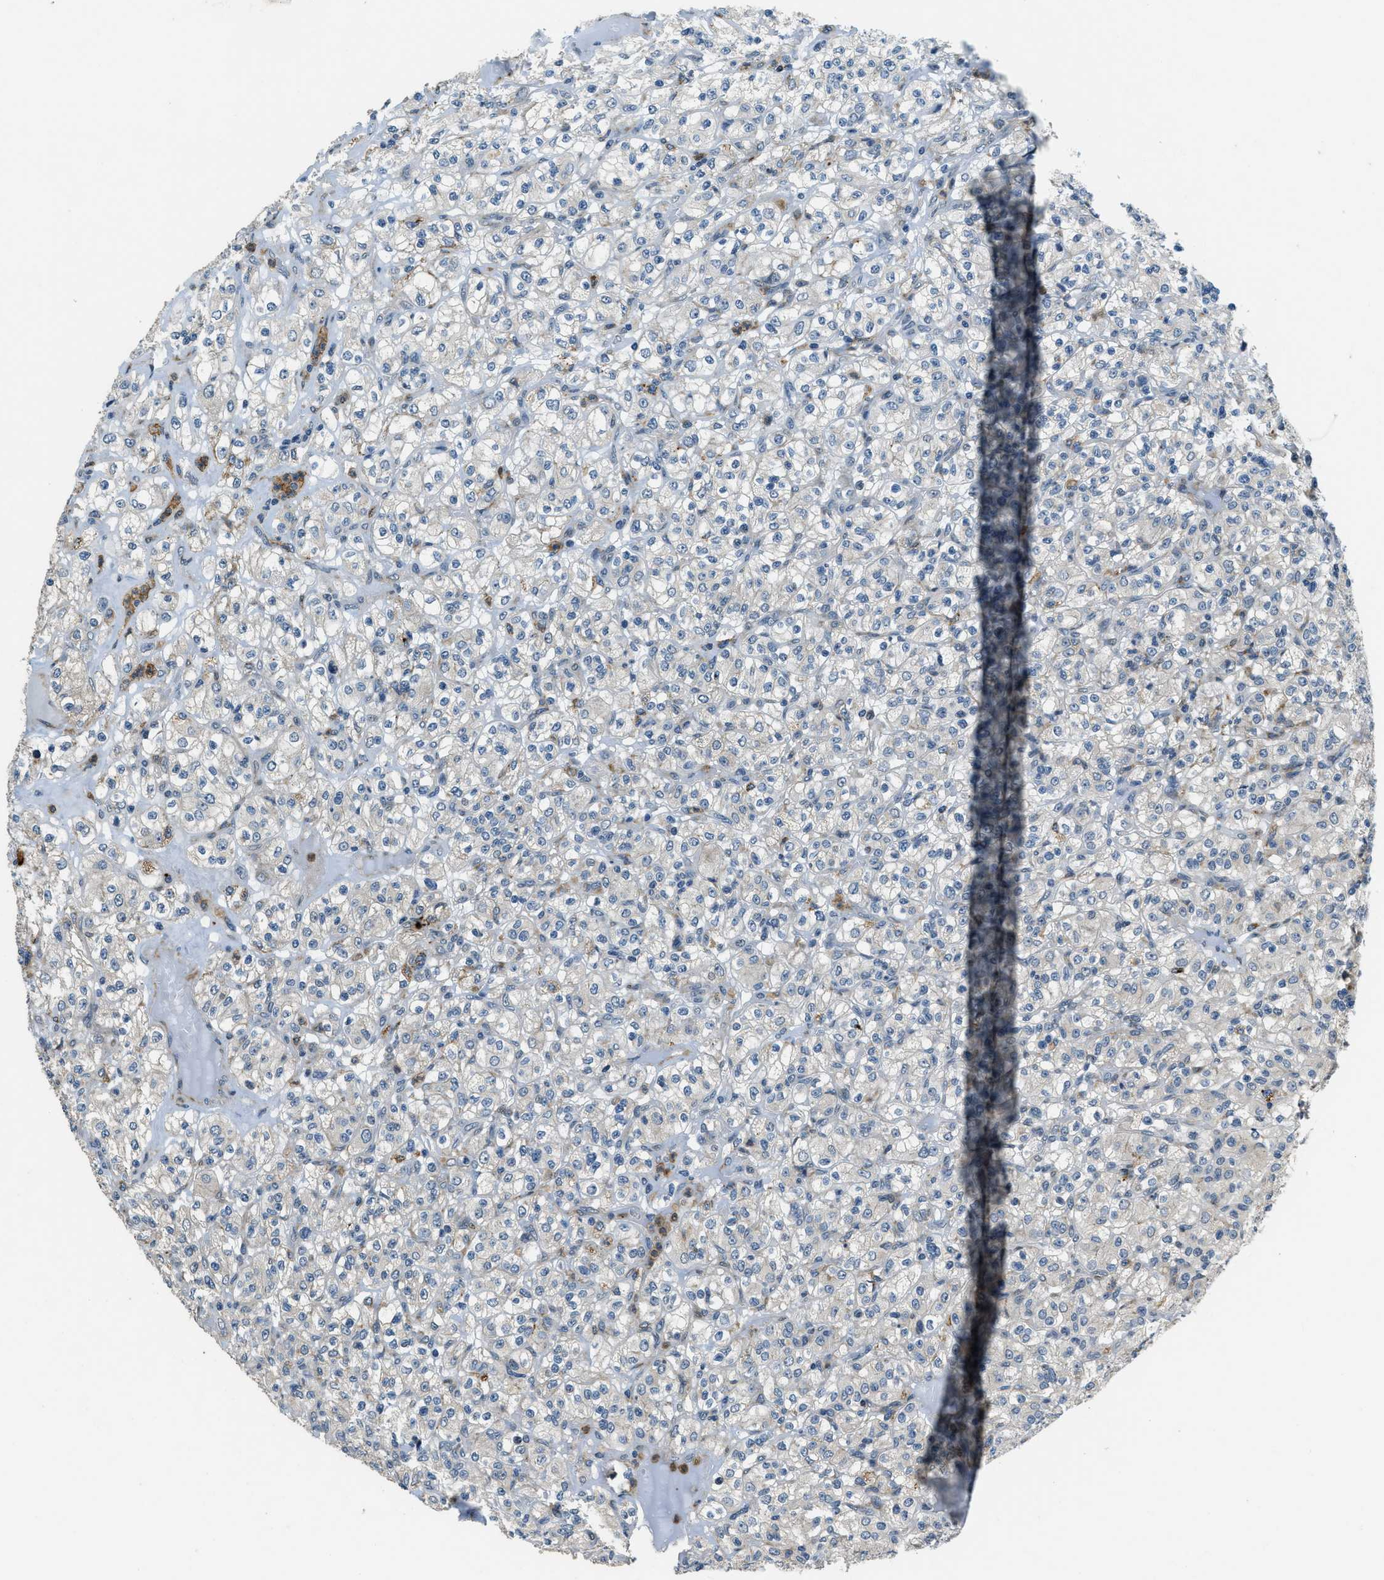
{"staining": {"intensity": "negative", "quantity": "none", "location": "none"}, "tissue": "renal cancer", "cell_type": "Tumor cells", "image_type": "cancer", "snomed": [{"axis": "morphology", "description": "Normal tissue, NOS"}, {"axis": "morphology", "description": "Adenocarcinoma, NOS"}, {"axis": "topography", "description": "Kidney"}], "caption": "A micrograph of adenocarcinoma (renal) stained for a protein reveals no brown staining in tumor cells.", "gene": "HERC2", "patient": {"sex": "female", "age": 72}}